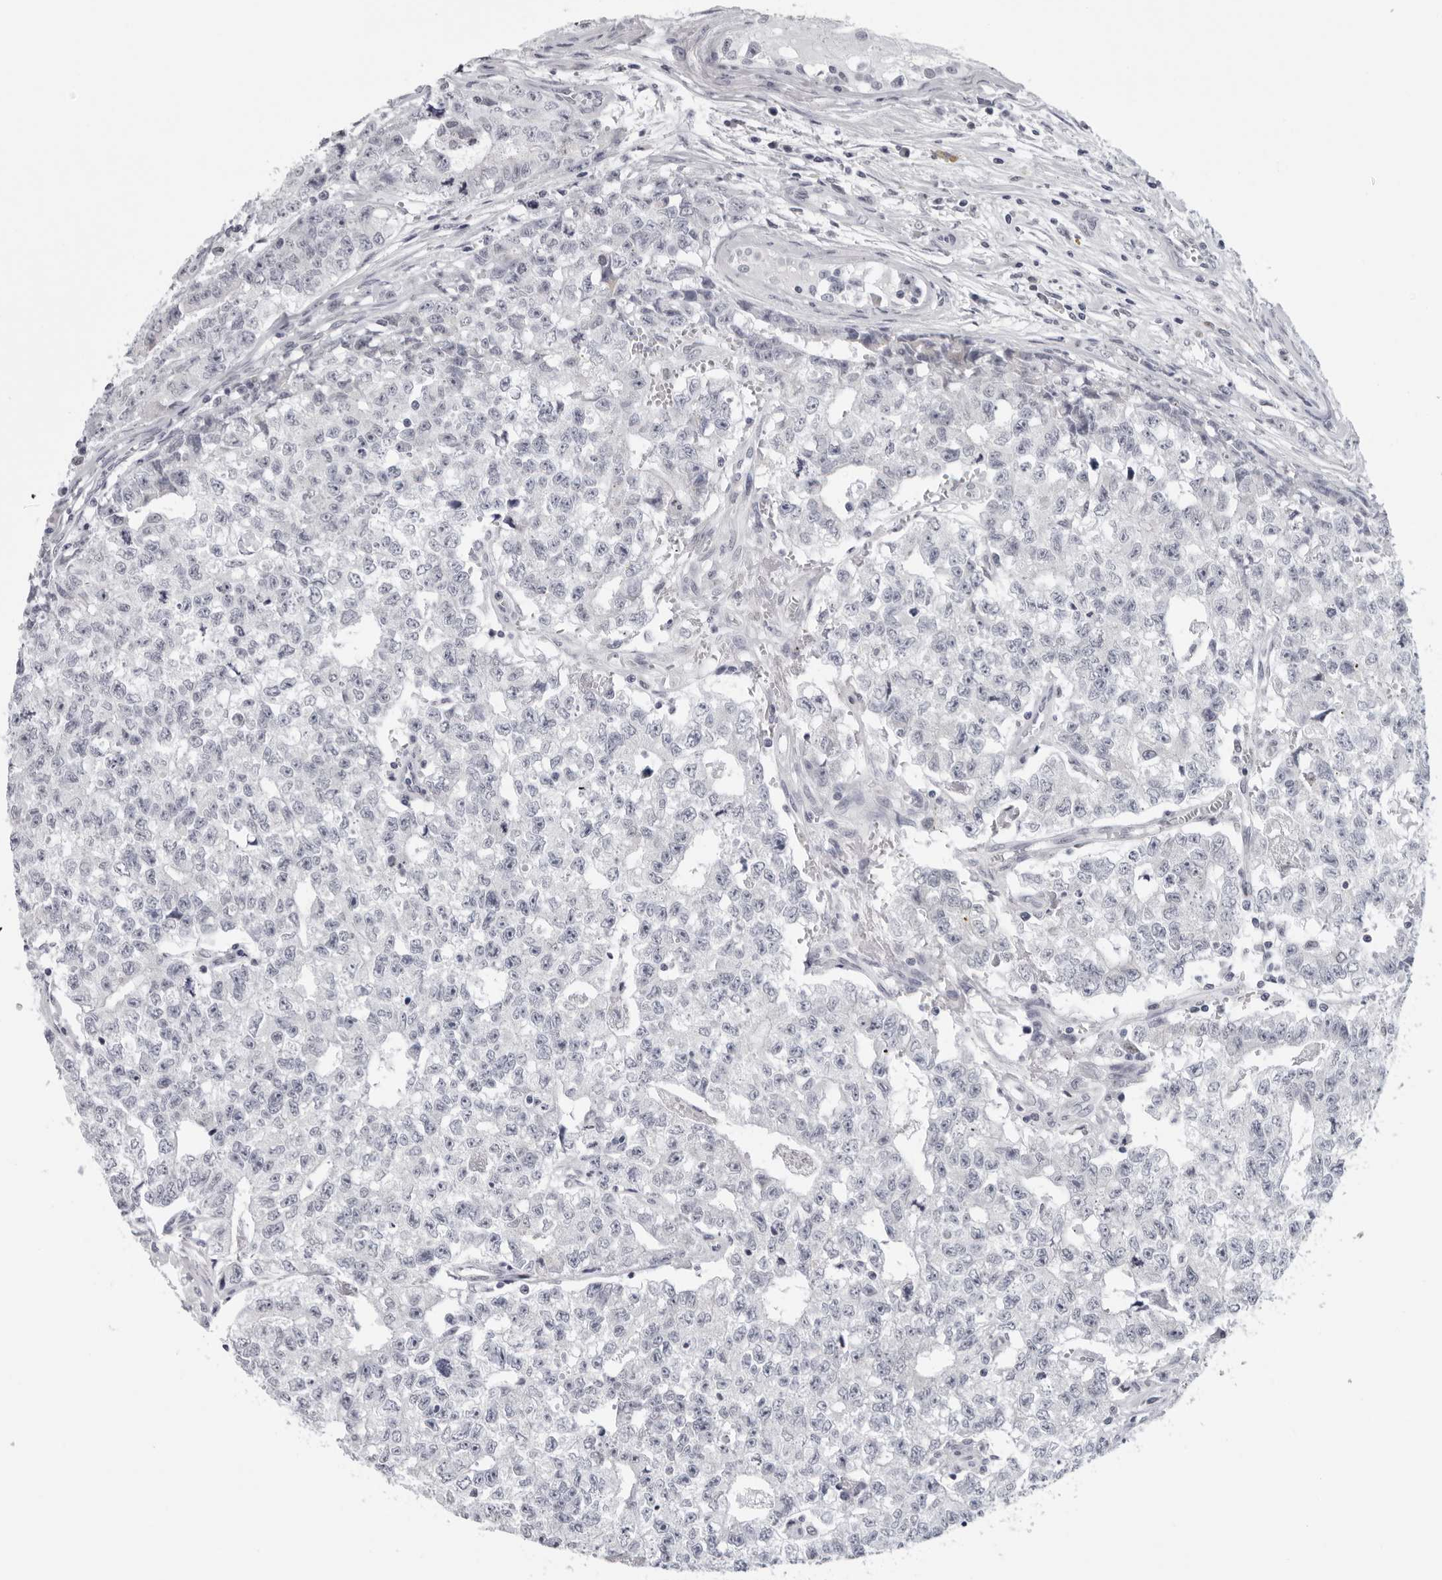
{"staining": {"intensity": "negative", "quantity": "none", "location": "none"}, "tissue": "testis cancer", "cell_type": "Tumor cells", "image_type": "cancer", "snomed": [{"axis": "morphology", "description": "Carcinoma, Embryonal, NOS"}, {"axis": "topography", "description": "Testis"}], "caption": "Testis embryonal carcinoma was stained to show a protein in brown. There is no significant positivity in tumor cells.", "gene": "CPT2", "patient": {"sex": "male", "age": 28}}